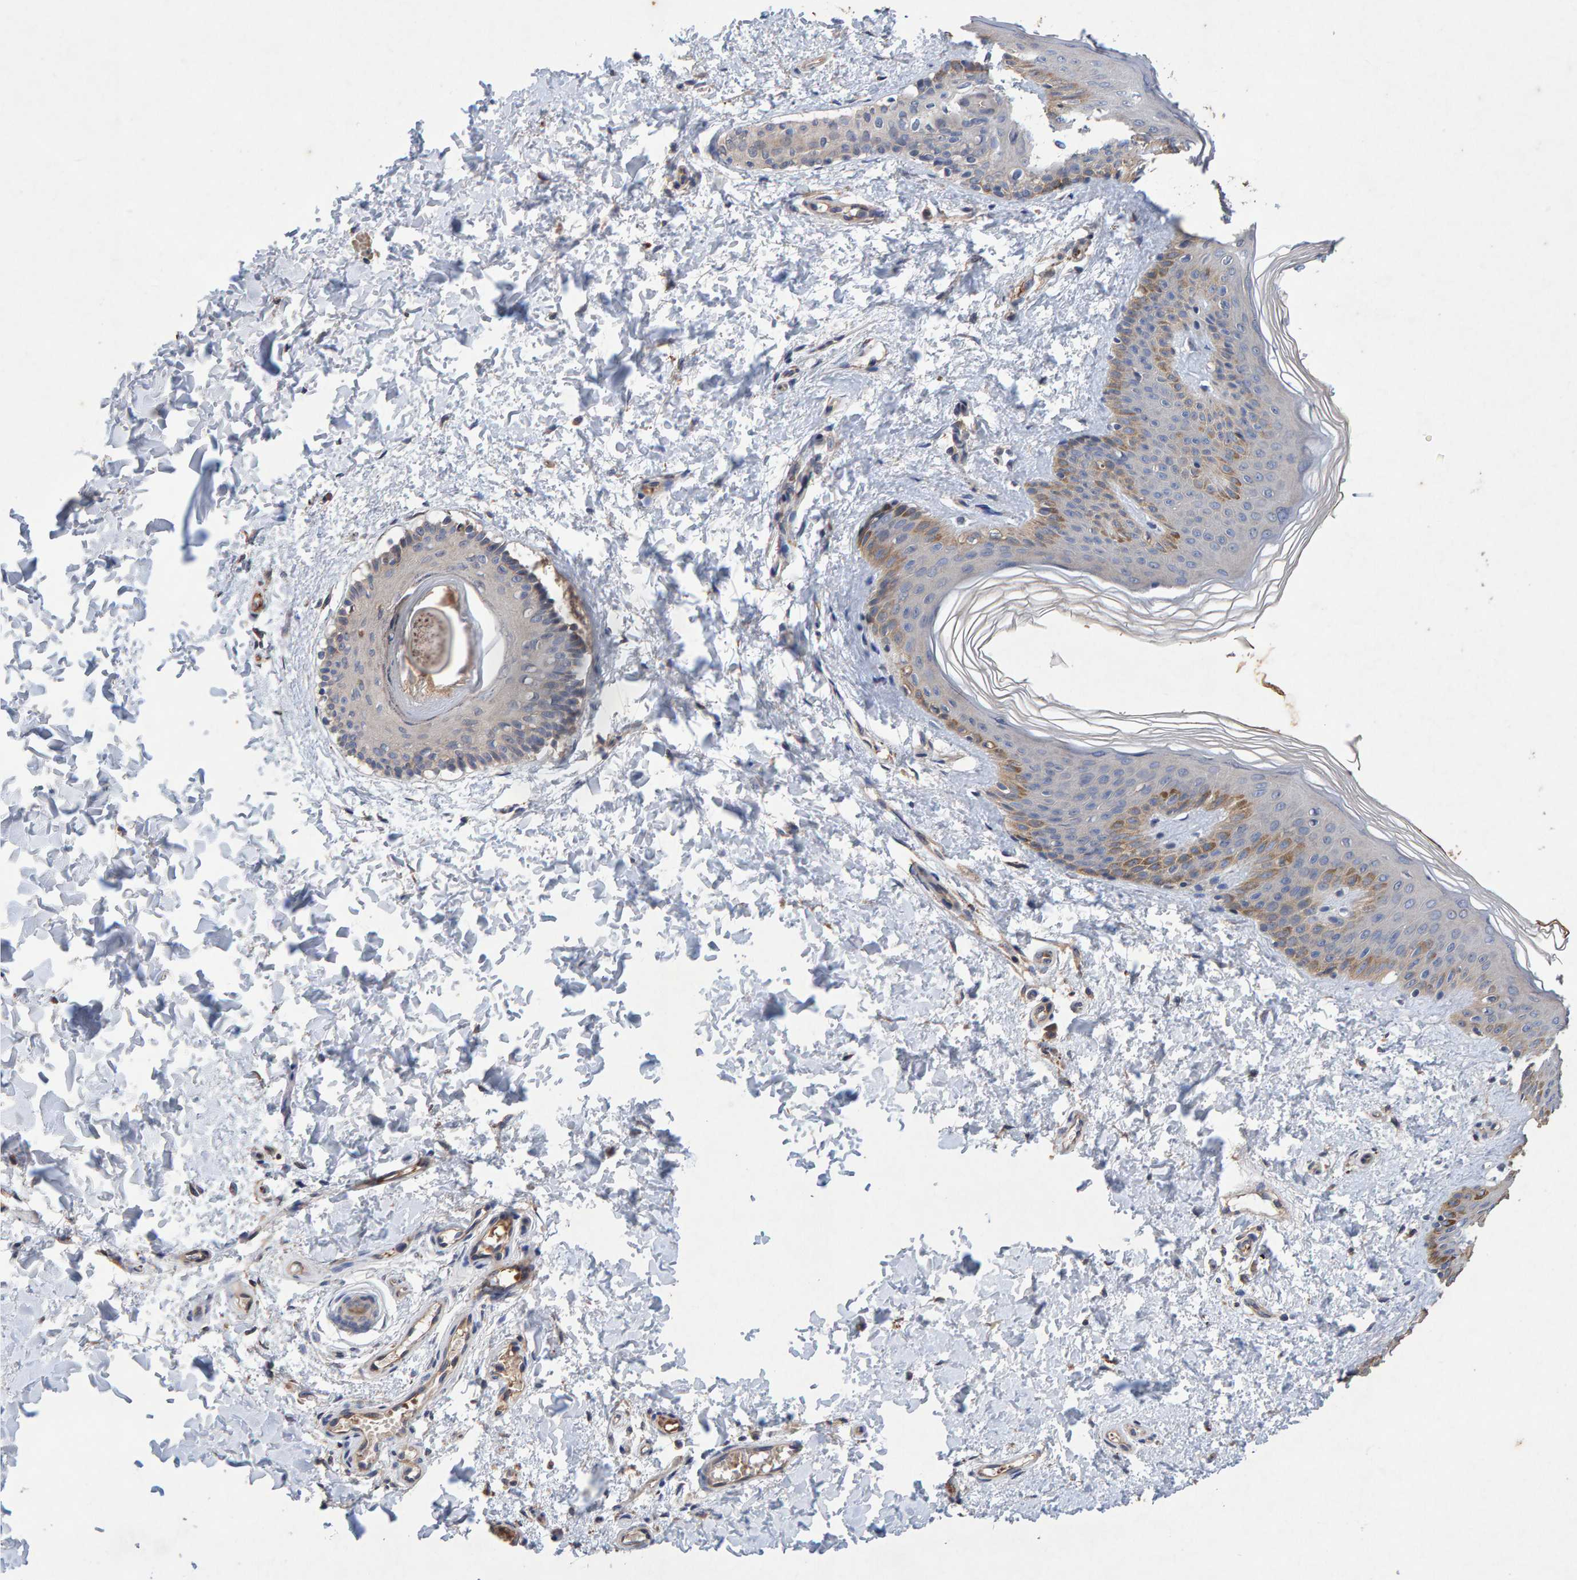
{"staining": {"intensity": "weak", "quantity": ">75%", "location": "cytoplasmic/membranous"}, "tissue": "skin", "cell_type": "Fibroblasts", "image_type": "normal", "snomed": [{"axis": "morphology", "description": "Normal tissue, NOS"}, {"axis": "morphology", "description": "Neoplasm, benign, NOS"}, {"axis": "topography", "description": "Skin"}, {"axis": "topography", "description": "Soft tissue"}], "caption": "IHC (DAB) staining of unremarkable human skin exhibits weak cytoplasmic/membranous protein positivity in about >75% of fibroblasts.", "gene": "EFR3A", "patient": {"sex": "male", "age": 26}}